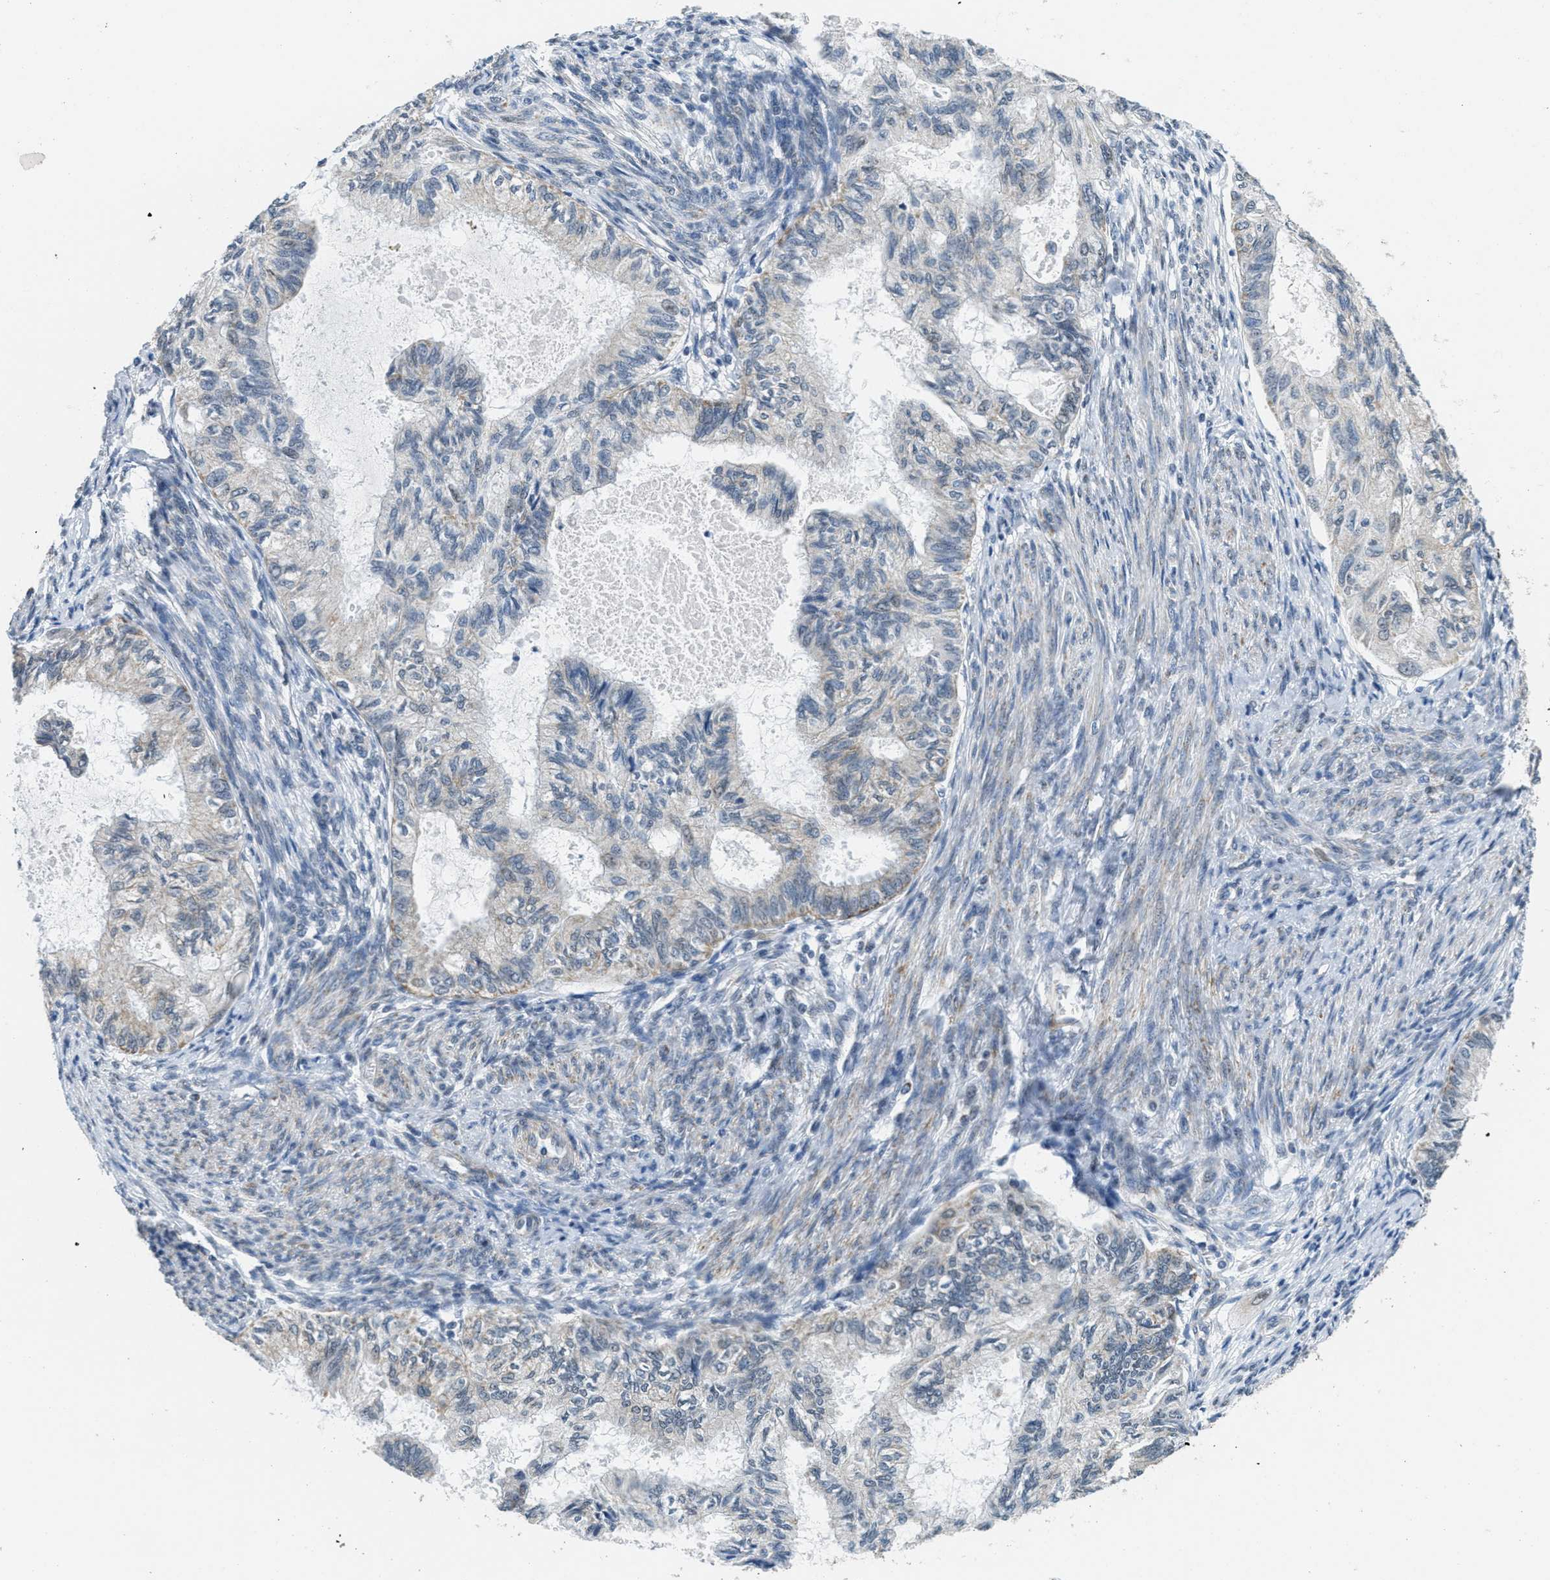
{"staining": {"intensity": "weak", "quantity": "<25%", "location": "cytoplasmic/membranous"}, "tissue": "cervical cancer", "cell_type": "Tumor cells", "image_type": "cancer", "snomed": [{"axis": "morphology", "description": "Normal tissue, NOS"}, {"axis": "morphology", "description": "Adenocarcinoma, NOS"}, {"axis": "topography", "description": "Cervix"}, {"axis": "topography", "description": "Endometrium"}], "caption": "The micrograph displays no staining of tumor cells in adenocarcinoma (cervical). Brightfield microscopy of immunohistochemistry stained with DAB (3,3'-diaminobenzidine) (brown) and hematoxylin (blue), captured at high magnification.", "gene": "TOMM70", "patient": {"sex": "female", "age": 86}}